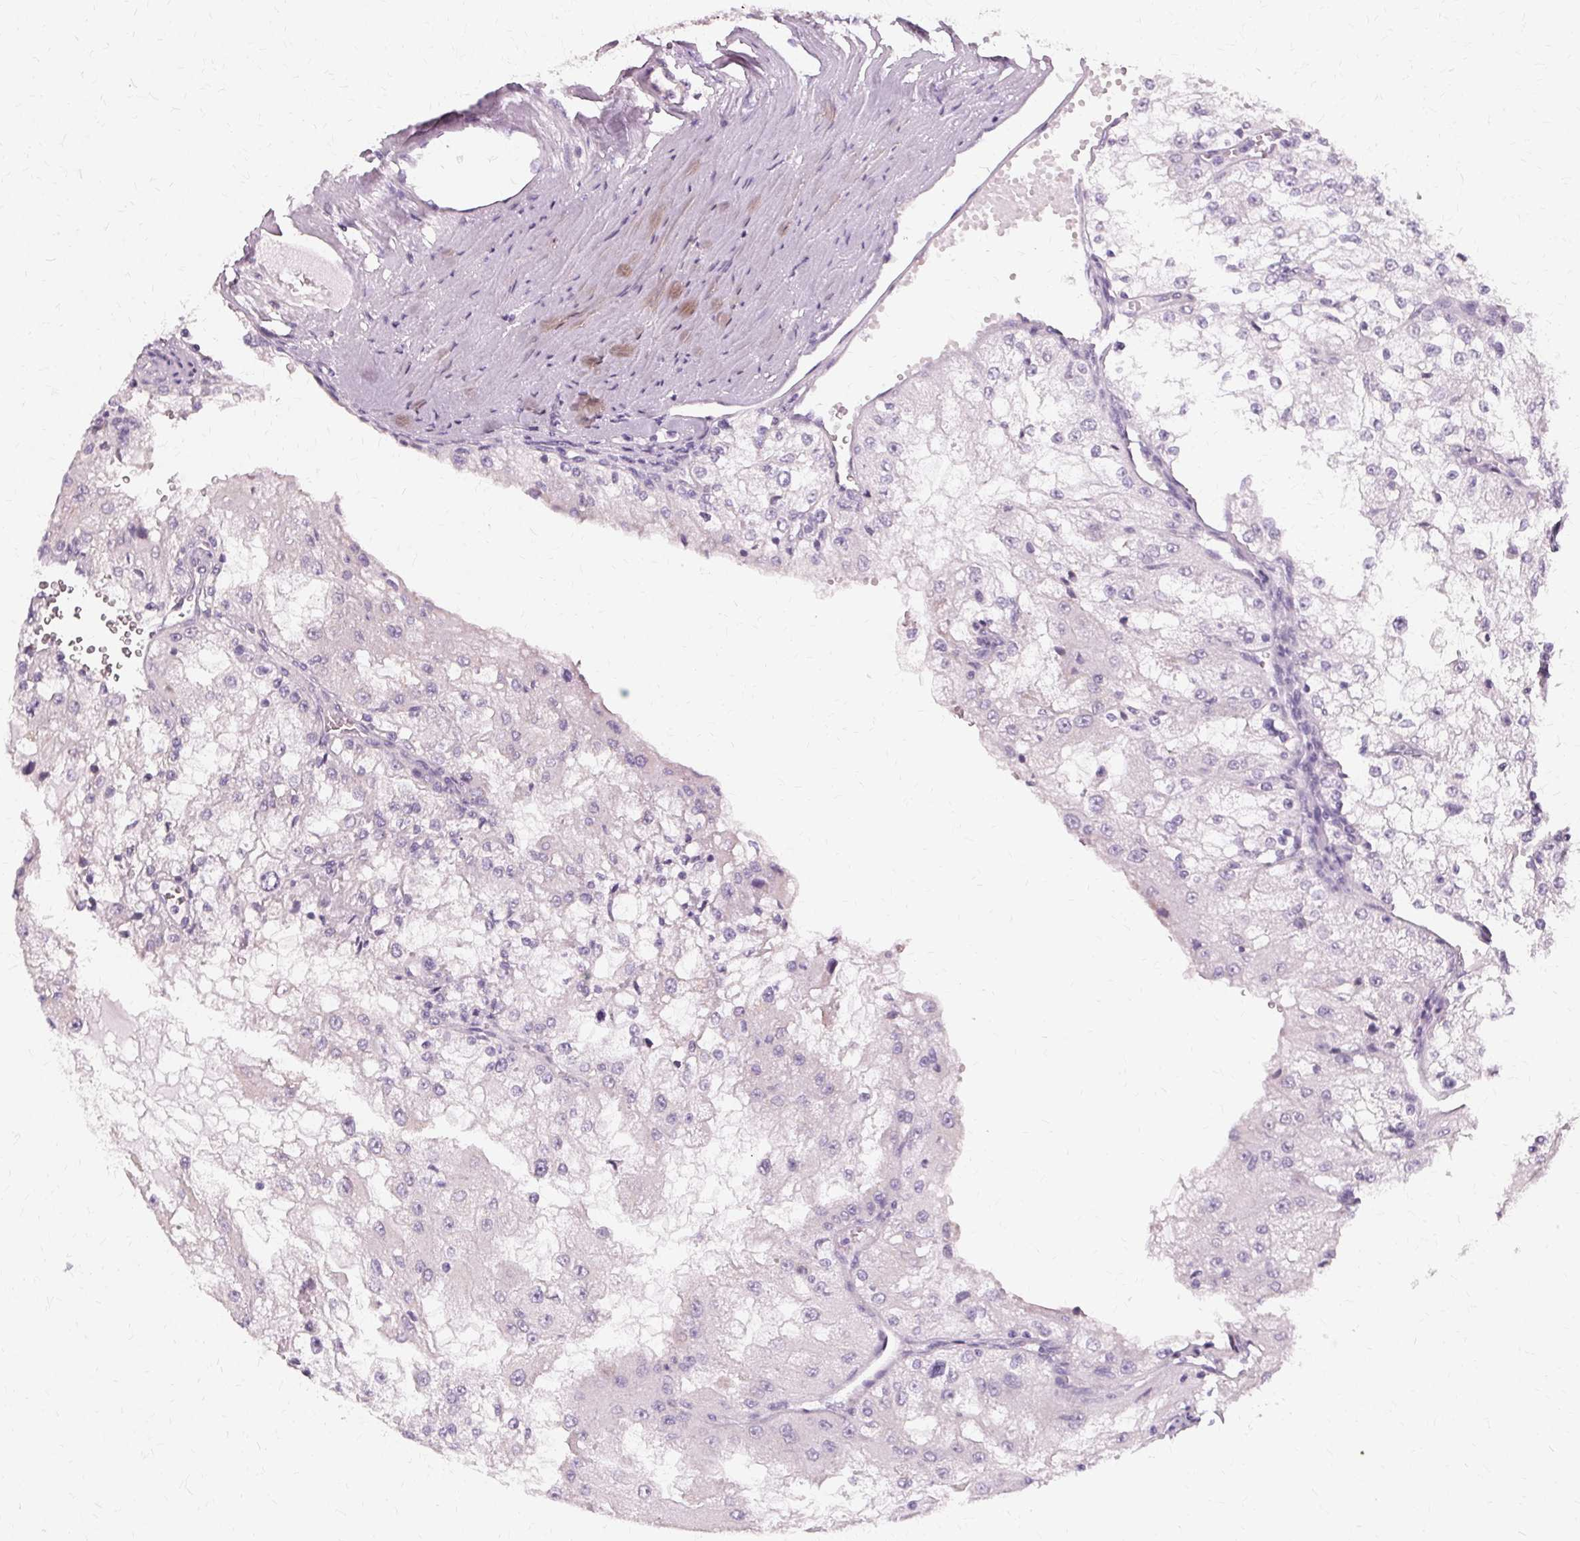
{"staining": {"intensity": "negative", "quantity": "none", "location": "none"}, "tissue": "renal cancer", "cell_type": "Tumor cells", "image_type": "cancer", "snomed": [{"axis": "morphology", "description": "Adenocarcinoma, NOS"}, {"axis": "topography", "description": "Kidney"}], "caption": "Histopathology image shows no significant protein expression in tumor cells of adenocarcinoma (renal).", "gene": "FCRL3", "patient": {"sex": "female", "age": 74}}